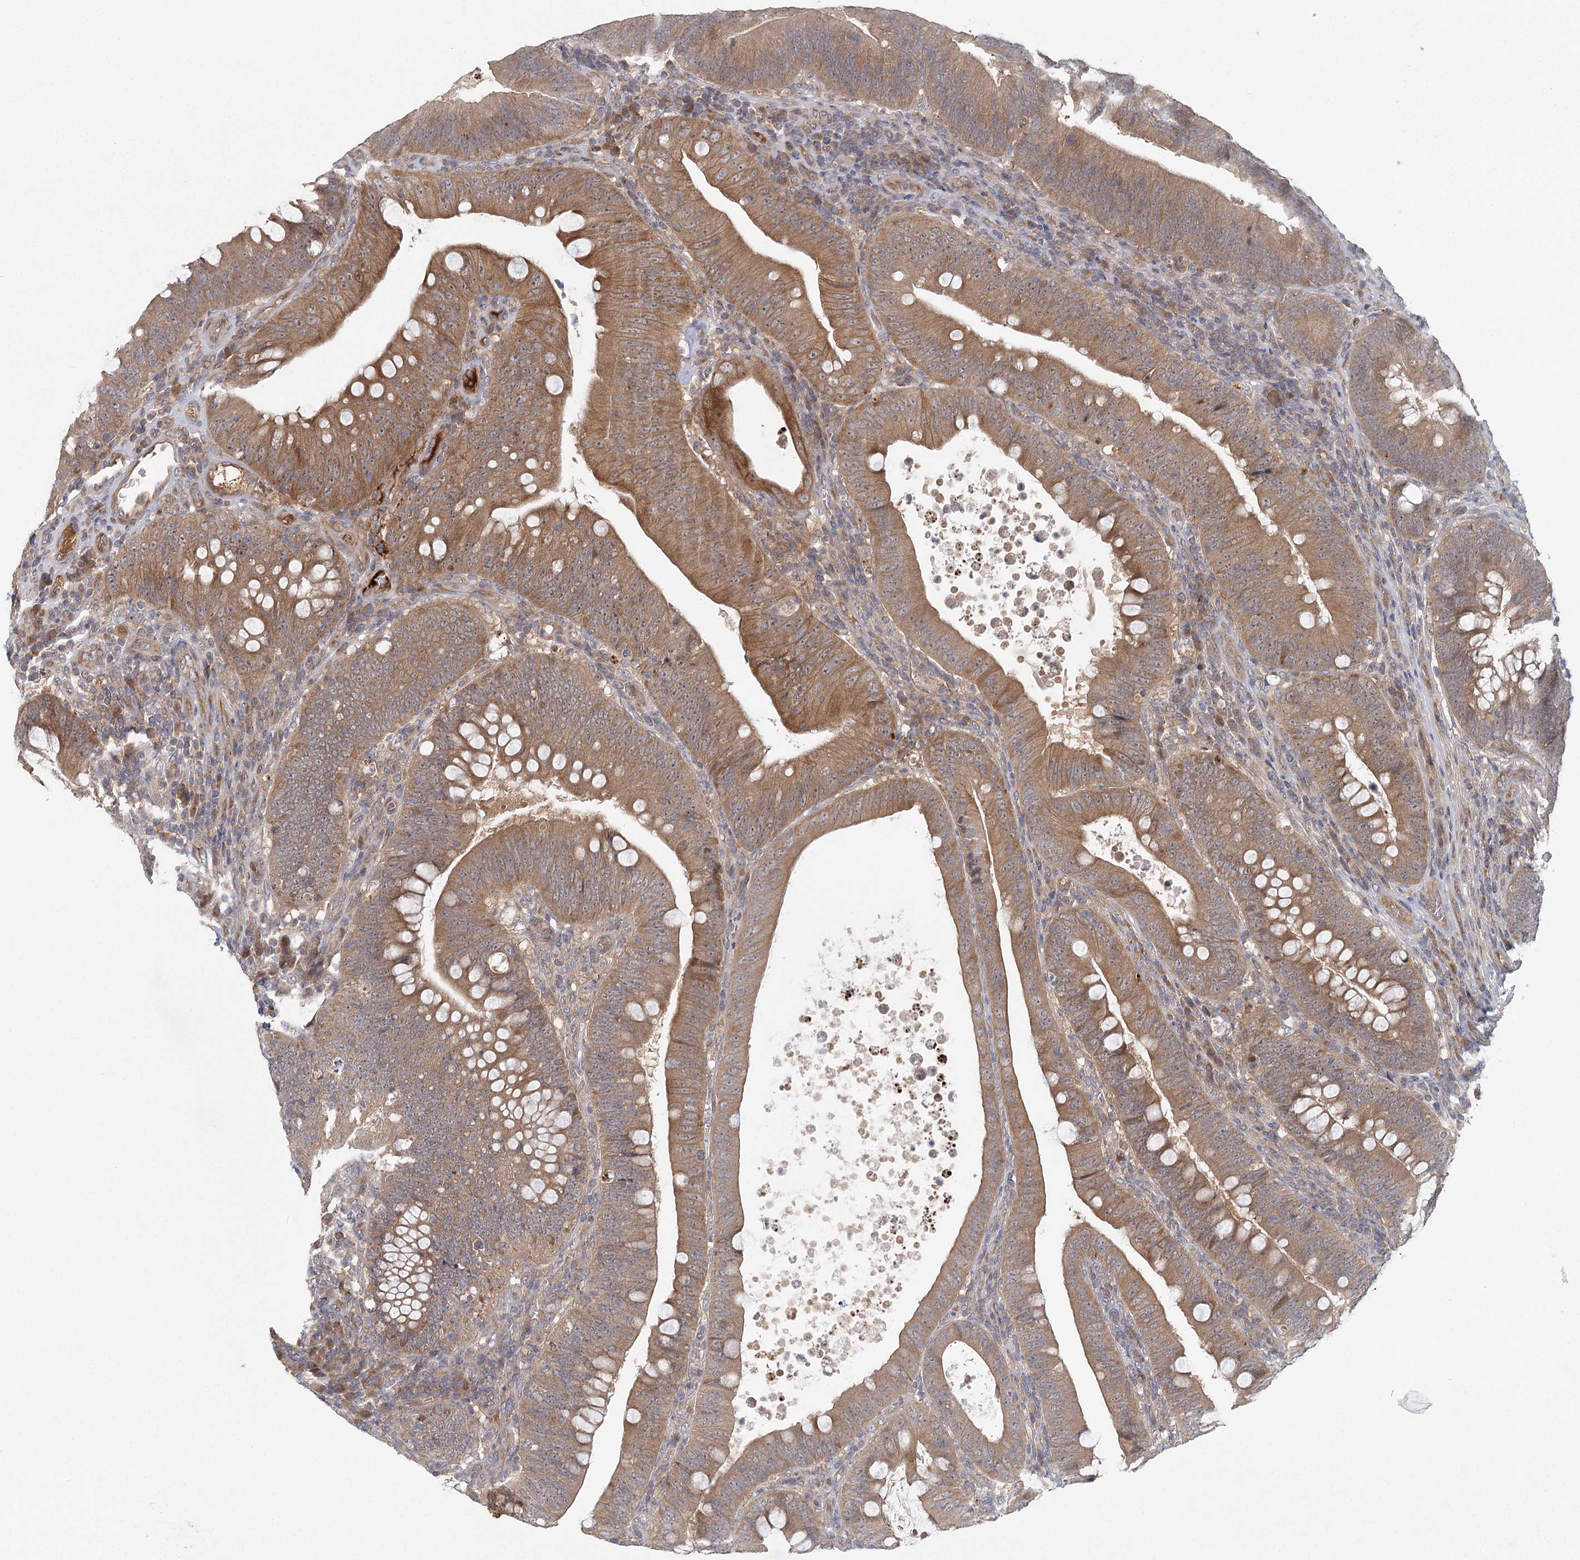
{"staining": {"intensity": "moderate", "quantity": ">75%", "location": "cytoplasmic/membranous"}, "tissue": "colorectal cancer", "cell_type": "Tumor cells", "image_type": "cancer", "snomed": [{"axis": "morphology", "description": "Normal tissue, NOS"}, {"axis": "topography", "description": "Colon"}], "caption": "Protein staining displays moderate cytoplasmic/membranous staining in about >75% of tumor cells in colorectal cancer. Nuclei are stained in blue.", "gene": "LRRC14B", "patient": {"sex": "female", "age": 82}}